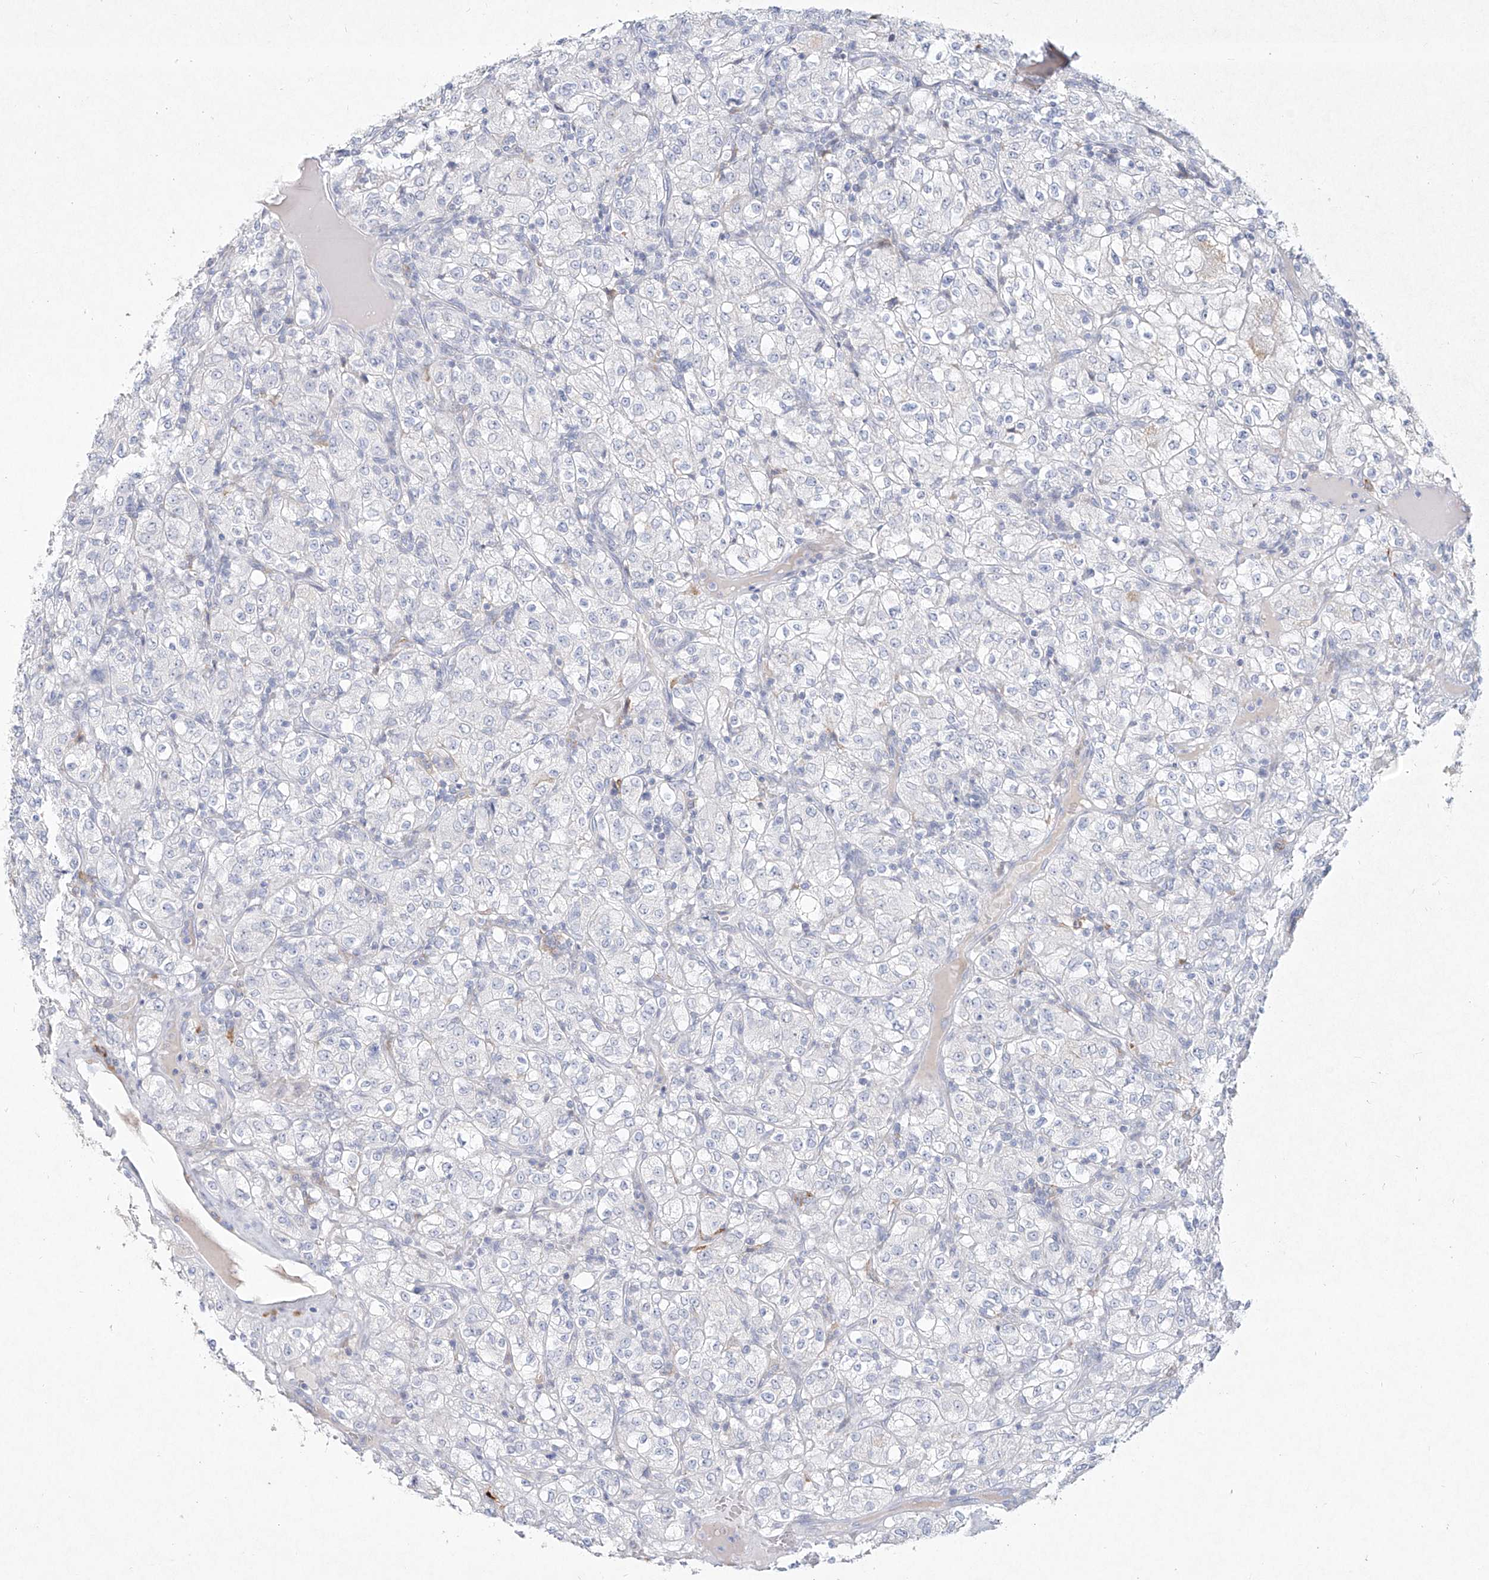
{"staining": {"intensity": "negative", "quantity": "none", "location": "none"}, "tissue": "renal cancer", "cell_type": "Tumor cells", "image_type": "cancer", "snomed": [{"axis": "morphology", "description": "Normal tissue, NOS"}, {"axis": "morphology", "description": "Adenocarcinoma, NOS"}, {"axis": "topography", "description": "Kidney"}], "caption": "Immunohistochemical staining of human adenocarcinoma (renal) reveals no significant staining in tumor cells. The staining was performed using DAB to visualize the protein expression in brown, while the nuclei were stained in blue with hematoxylin (Magnification: 20x).", "gene": "CD209", "patient": {"sex": "female", "age": 72}}